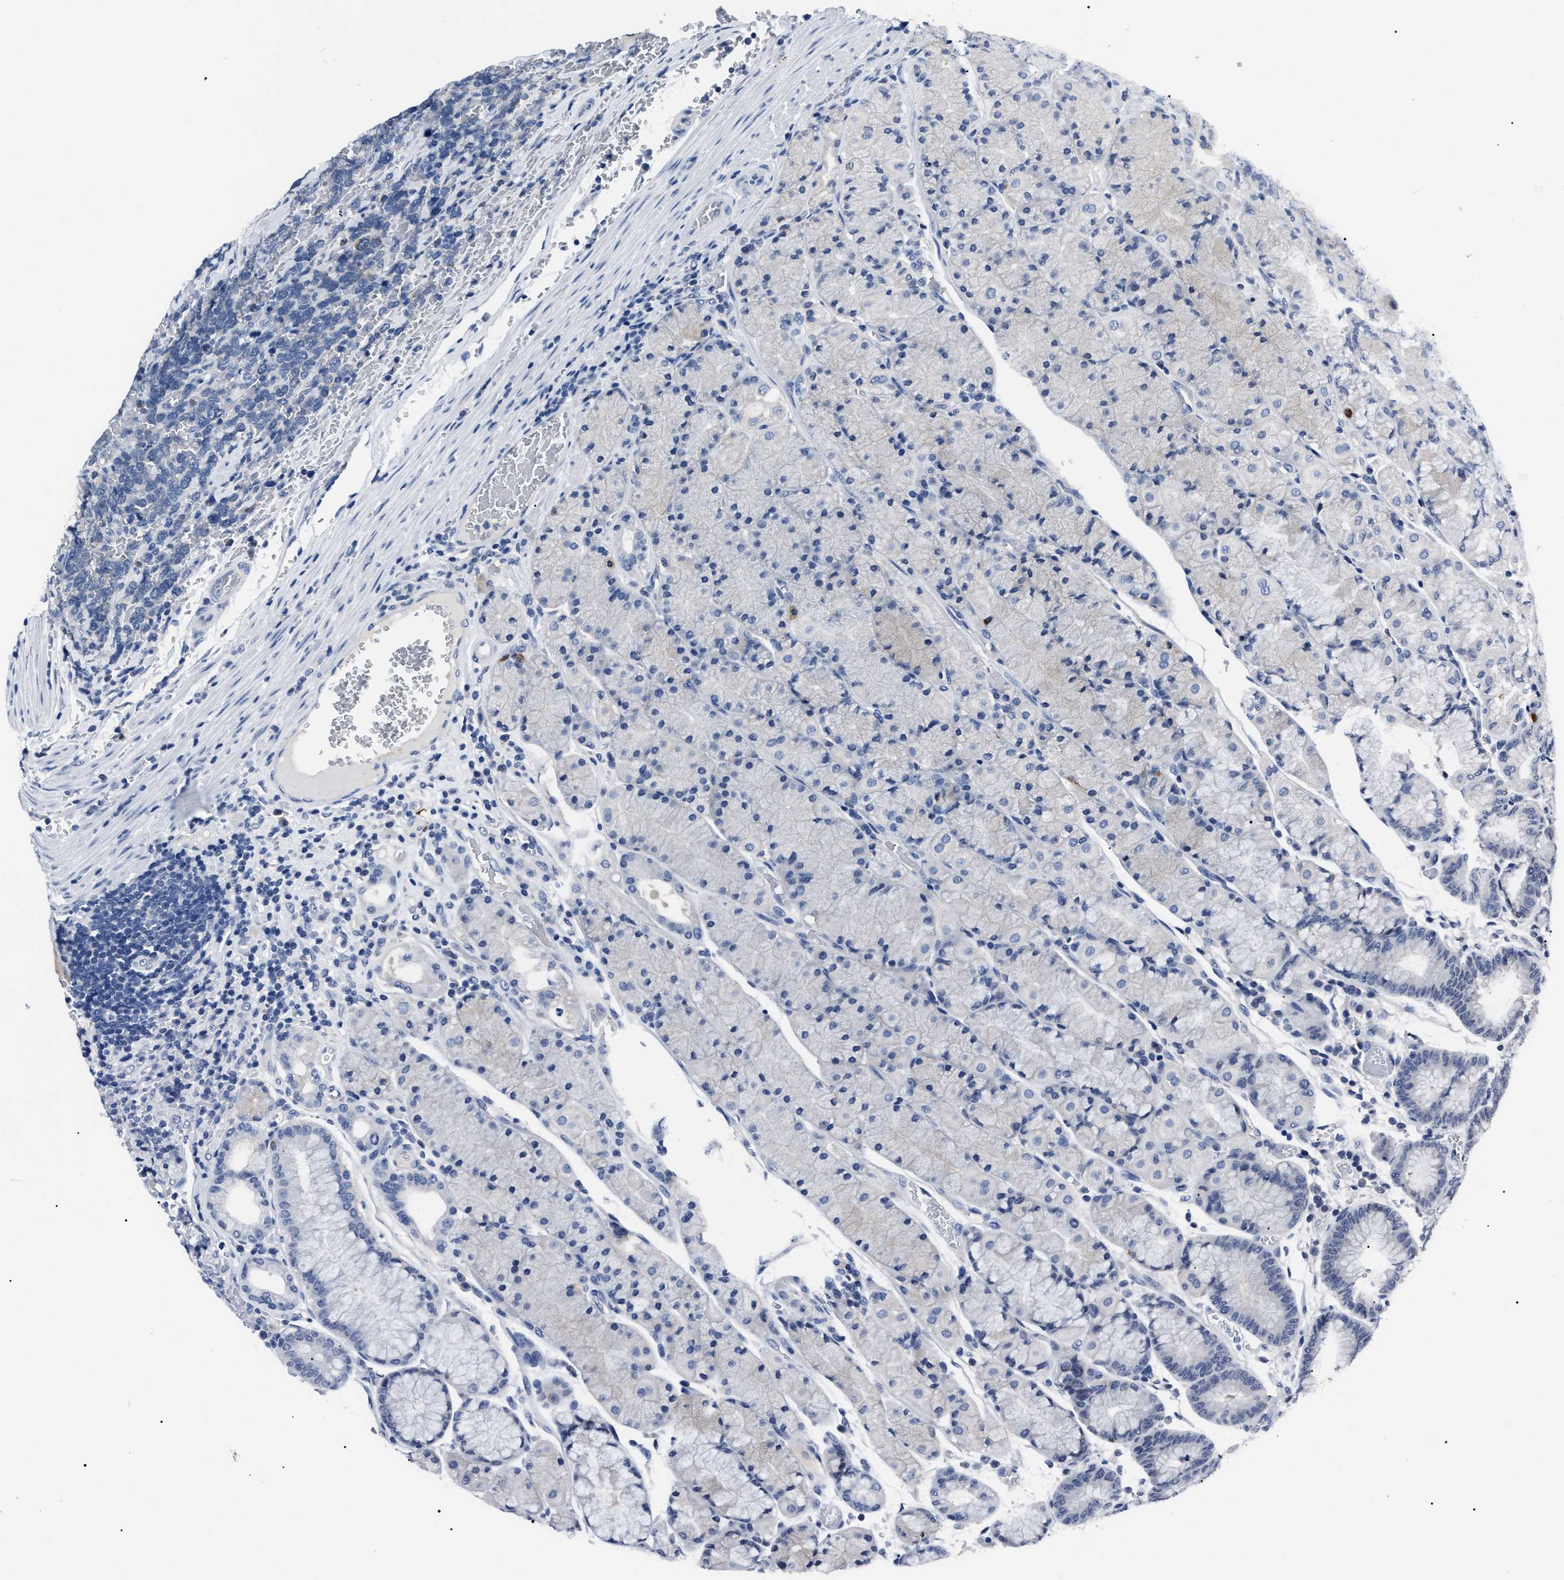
{"staining": {"intensity": "negative", "quantity": "none", "location": "none"}, "tissue": "stomach", "cell_type": "Glandular cells", "image_type": "normal", "snomed": [{"axis": "morphology", "description": "Normal tissue, NOS"}, {"axis": "morphology", "description": "Carcinoid, malignant, NOS"}, {"axis": "topography", "description": "Stomach, upper"}], "caption": "A photomicrograph of human stomach is negative for staining in glandular cells. (DAB immunohistochemistry (IHC) visualized using brightfield microscopy, high magnification).", "gene": "LRWD1", "patient": {"sex": "male", "age": 39}}